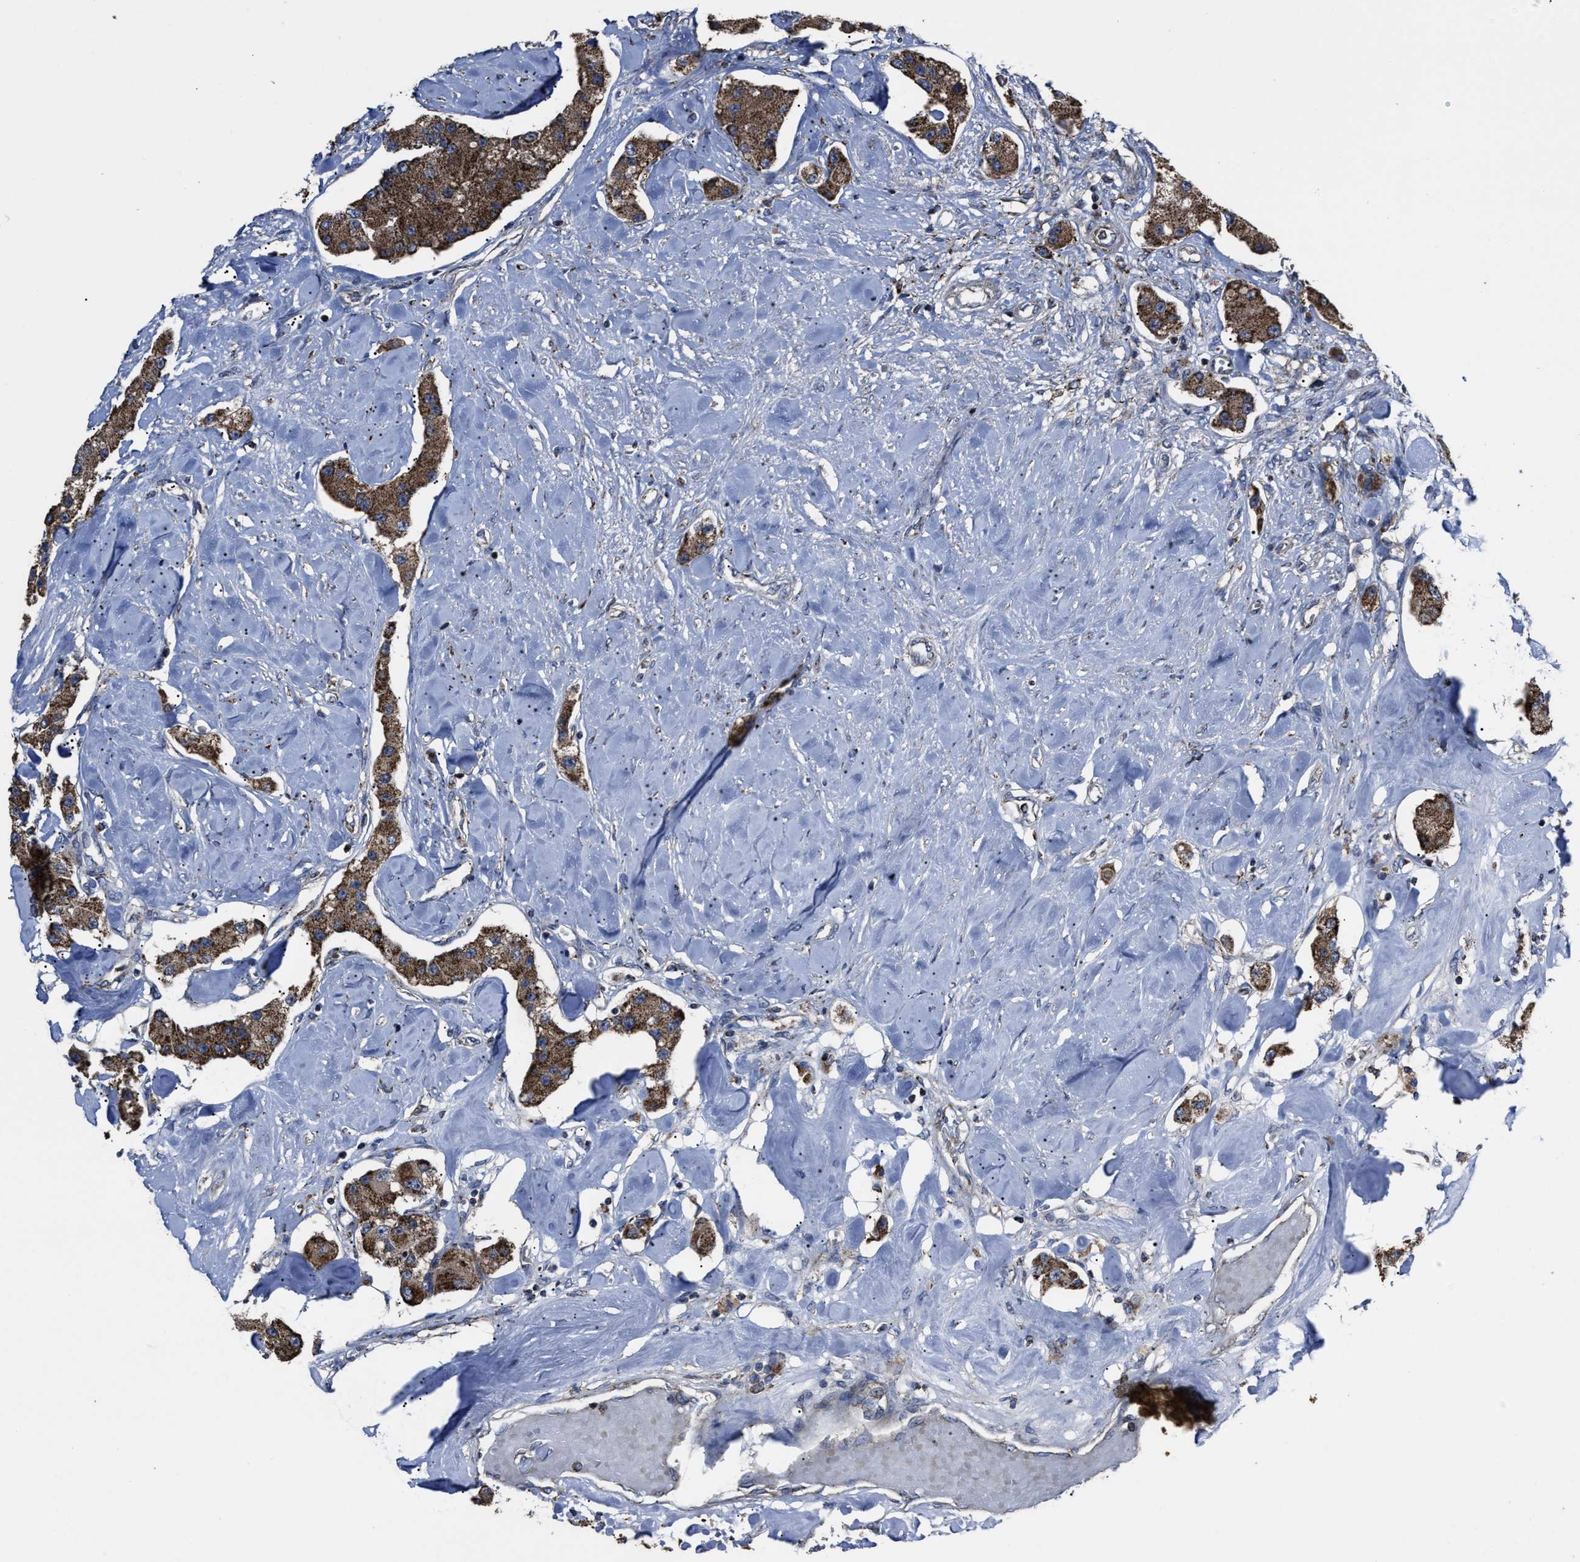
{"staining": {"intensity": "strong", "quantity": ">75%", "location": "cytoplasmic/membranous"}, "tissue": "carcinoid", "cell_type": "Tumor cells", "image_type": "cancer", "snomed": [{"axis": "morphology", "description": "Carcinoid, malignant, NOS"}, {"axis": "topography", "description": "Pancreas"}], "caption": "Human carcinoid stained for a protein (brown) demonstrates strong cytoplasmic/membranous positive expression in about >75% of tumor cells.", "gene": "PASK", "patient": {"sex": "male", "age": 41}}